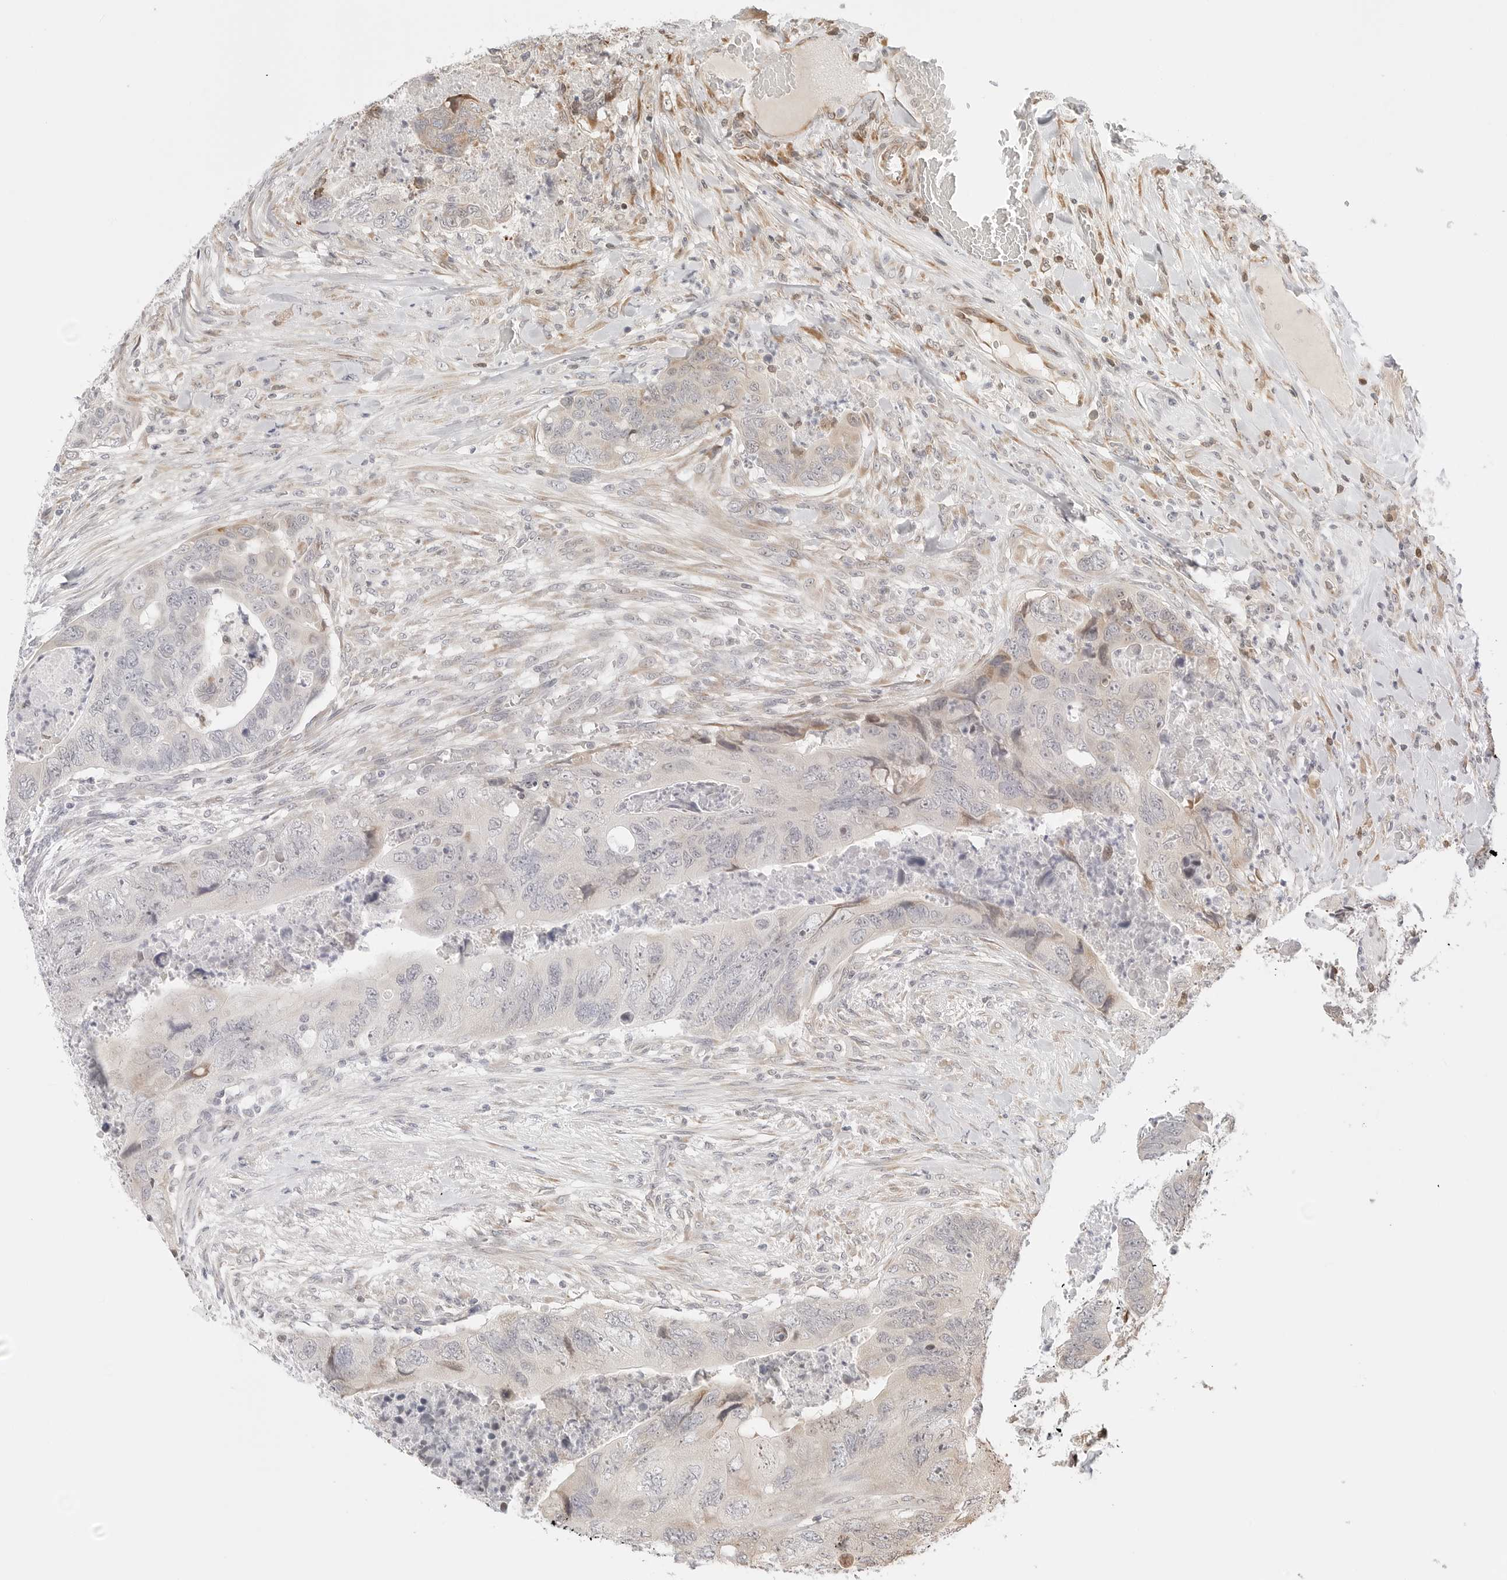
{"staining": {"intensity": "weak", "quantity": "<25%", "location": "cytoplasmic/membranous"}, "tissue": "colorectal cancer", "cell_type": "Tumor cells", "image_type": "cancer", "snomed": [{"axis": "morphology", "description": "Adenocarcinoma, NOS"}, {"axis": "topography", "description": "Rectum"}], "caption": "This is an immunohistochemistry (IHC) photomicrograph of colorectal cancer (adenocarcinoma). There is no staining in tumor cells.", "gene": "FKBP14", "patient": {"sex": "male", "age": 63}}